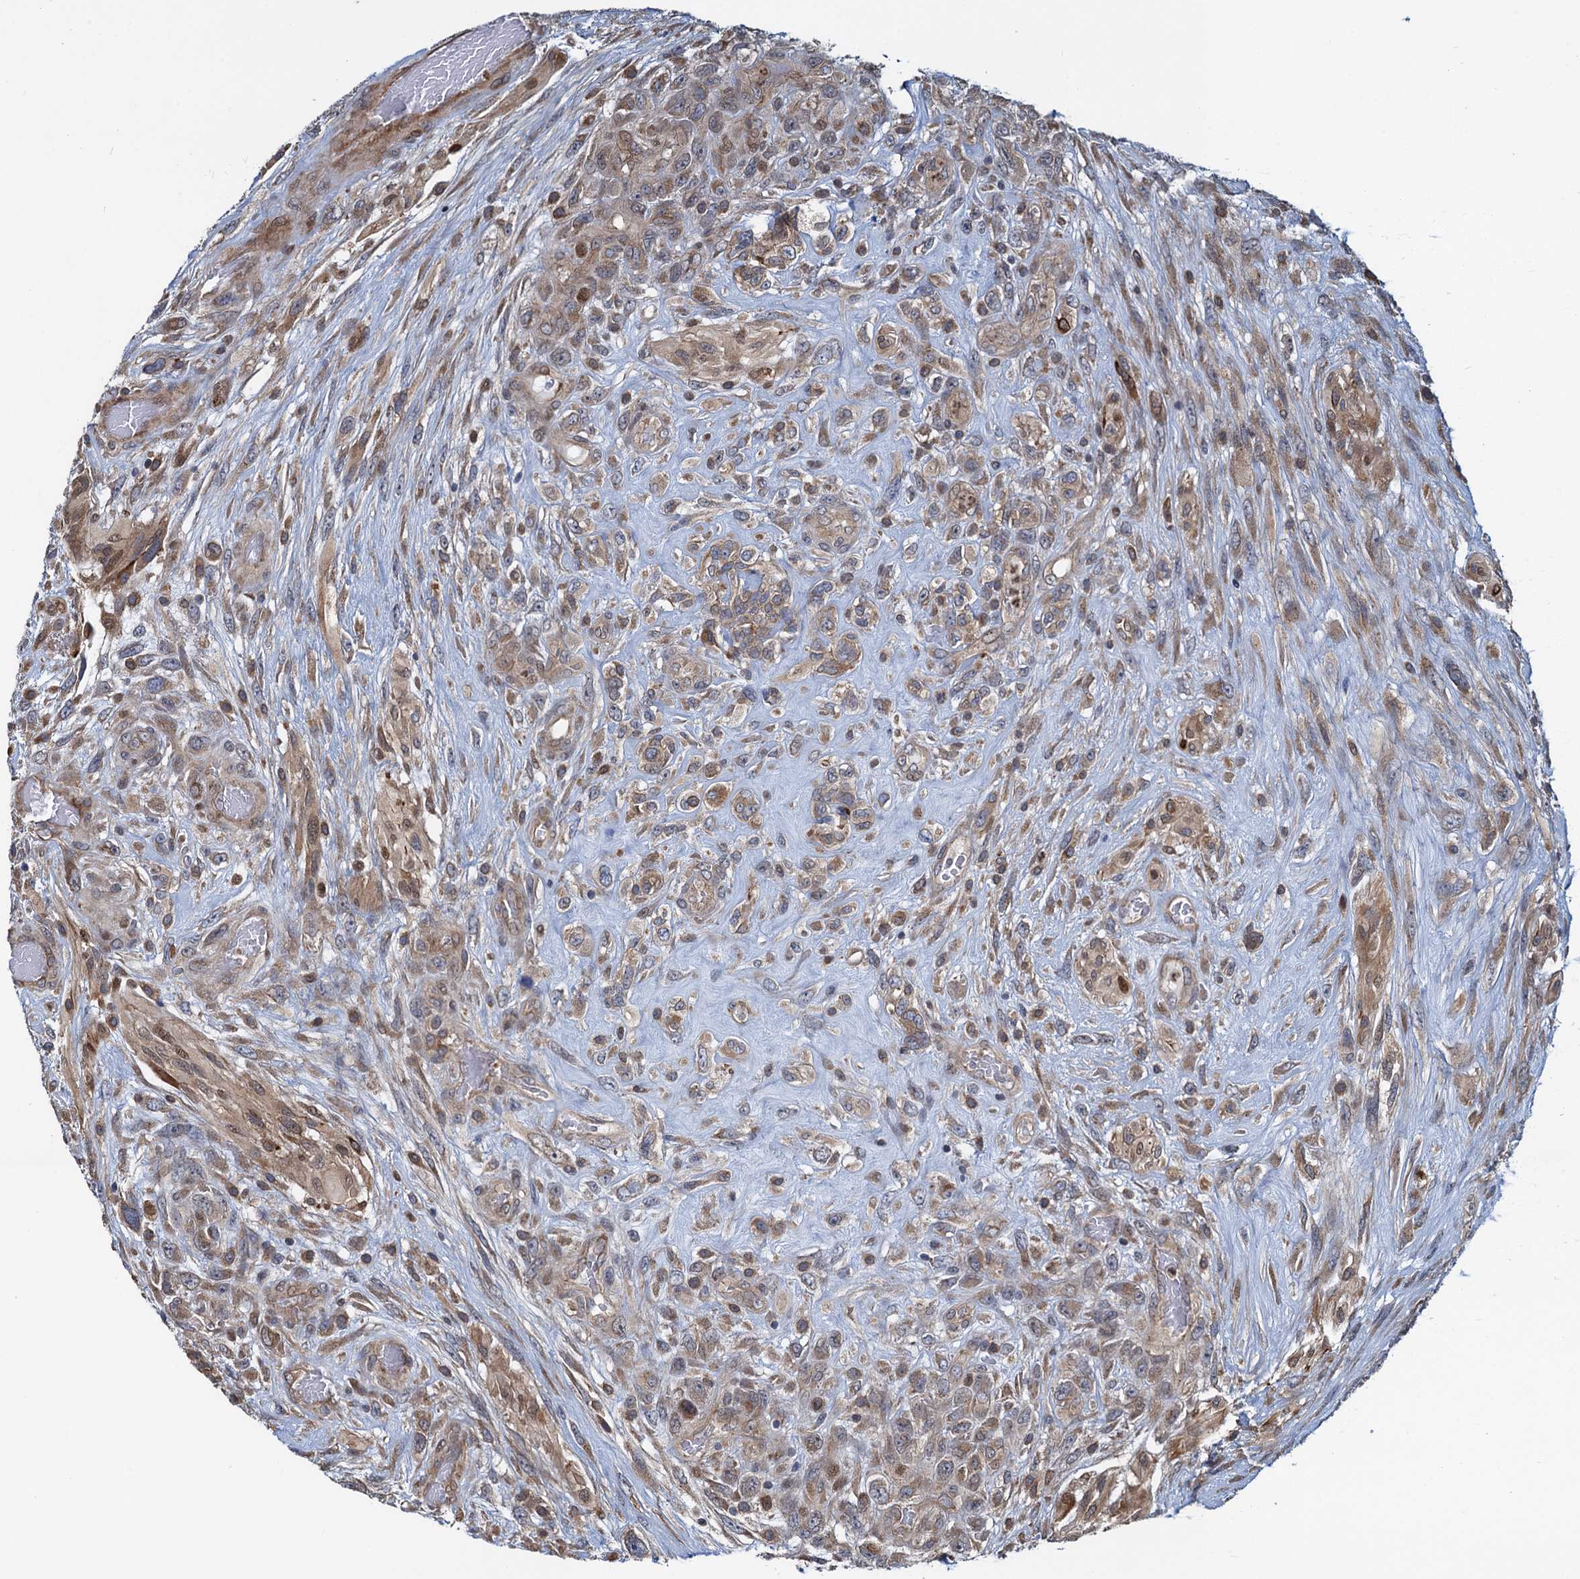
{"staining": {"intensity": "moderate", "quantity": ">75%", "location": "cytoplasmic/membranous,nuclear"}, "tissue": "glioma", "cell_type": "Tumor cells", "image_type": "cancer", "snomed": [{"axis": "morphology", "description": "Glioma, malignant, High grade"}, {"axis": "topography", "description": "Brain"}], "caption": "Immunohistochemical staining of human glioma demonstrates moderate cytoplasmic/membranous and nuclear protein expression in about >75% of tumor cells.", "gene": "RNF125", "patient": {"sex": "male", "age": 61}}